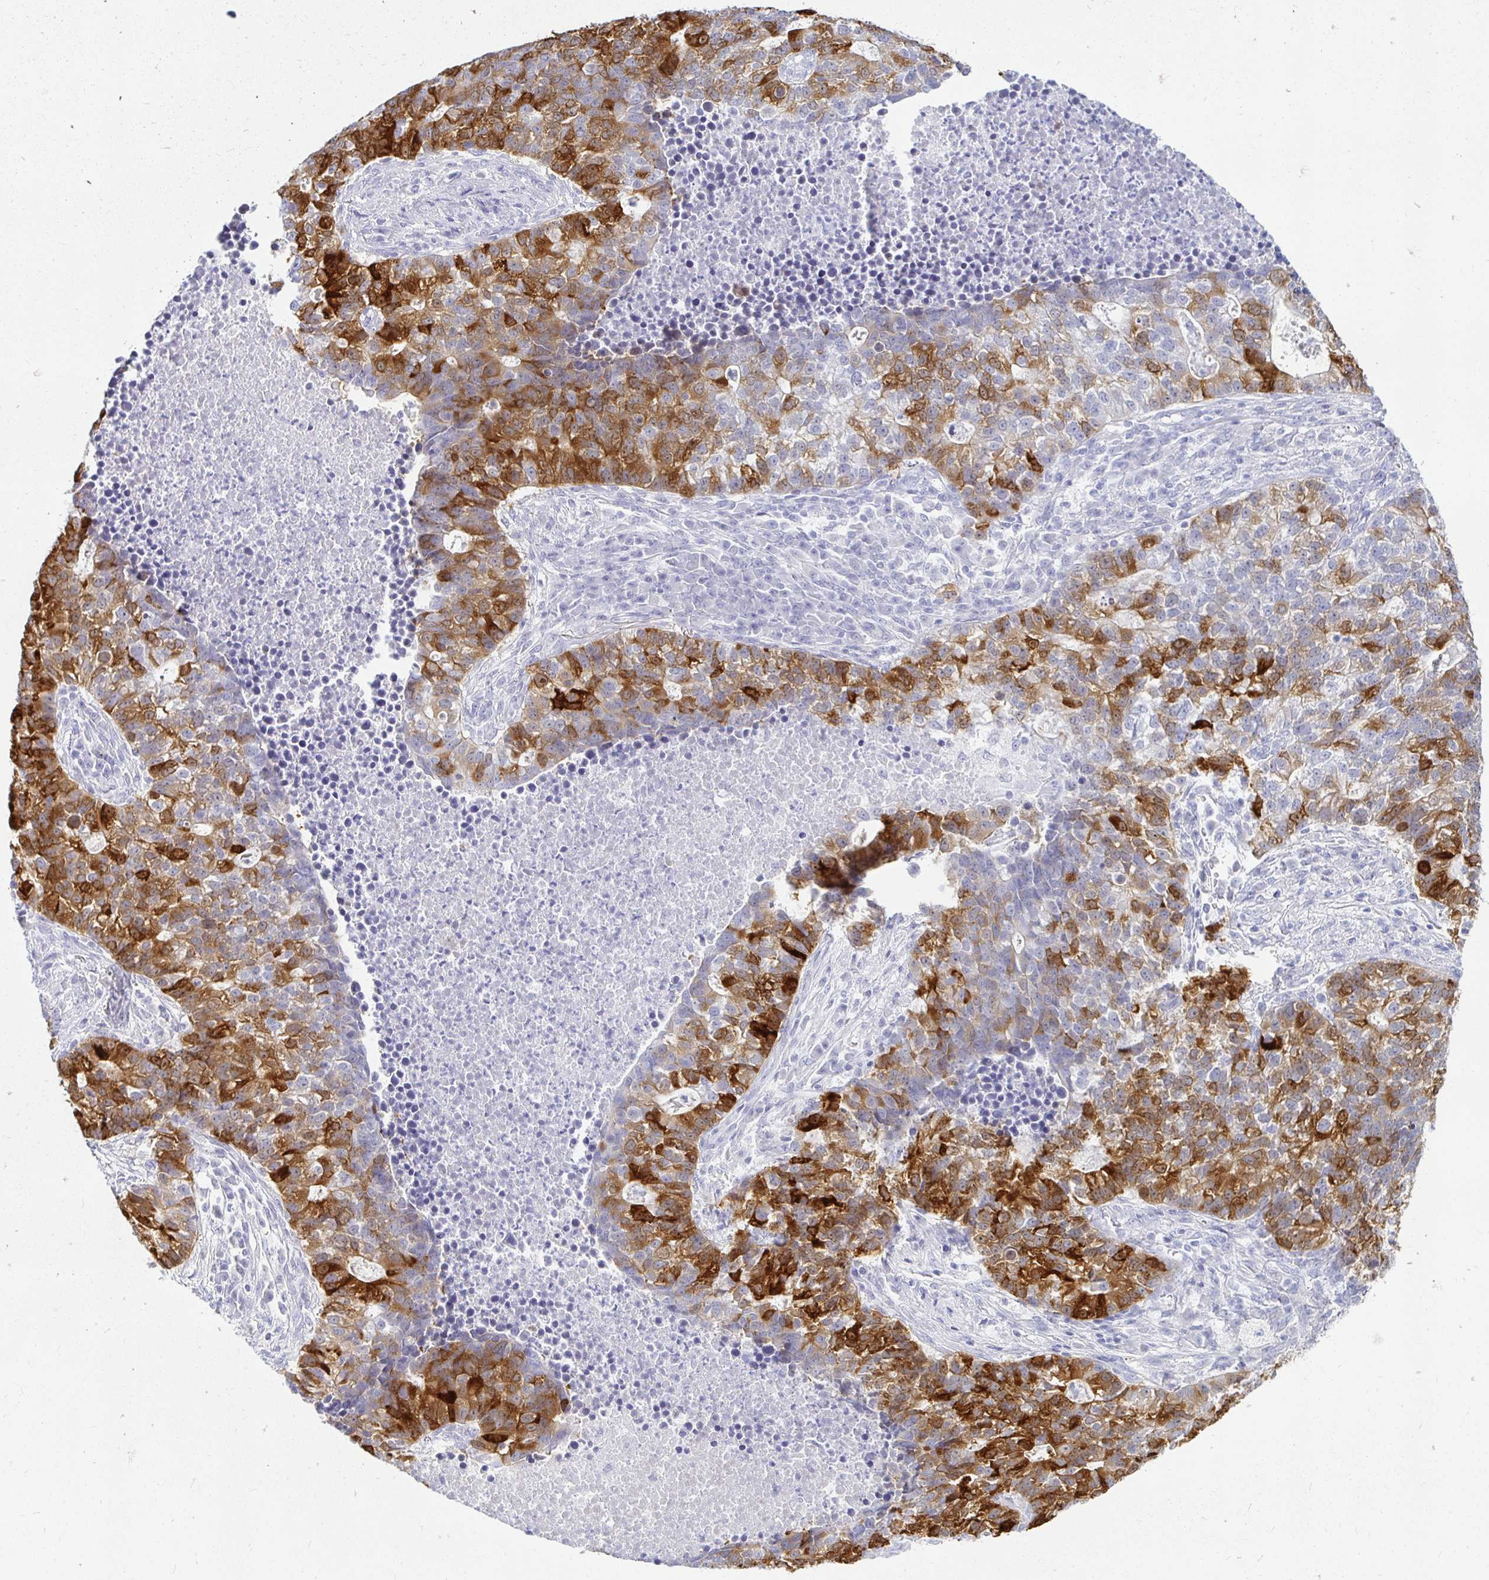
{"staining": {"intensity": "strong", "quantity": "25%-75%", "location": "cytoplasmic/membranous"}, "tissue": "lung cancer", "cell_type": "Tumor cells", "image_type": "cancer", "snomed": [{"axis": "morphology", "description": "Adenocarcinoma, NOS"}, {"axis": "topography", "description": "Lung"}], "caption": "Human lung cancer (adenocarcinoma) stained for a protein (brown) reveals strong cytoplasmic/membranous positive staining in approximately 25%-75% of tumor cells.", "gene": "PEG10", "patient": {"sex": "male", "age": 57}}